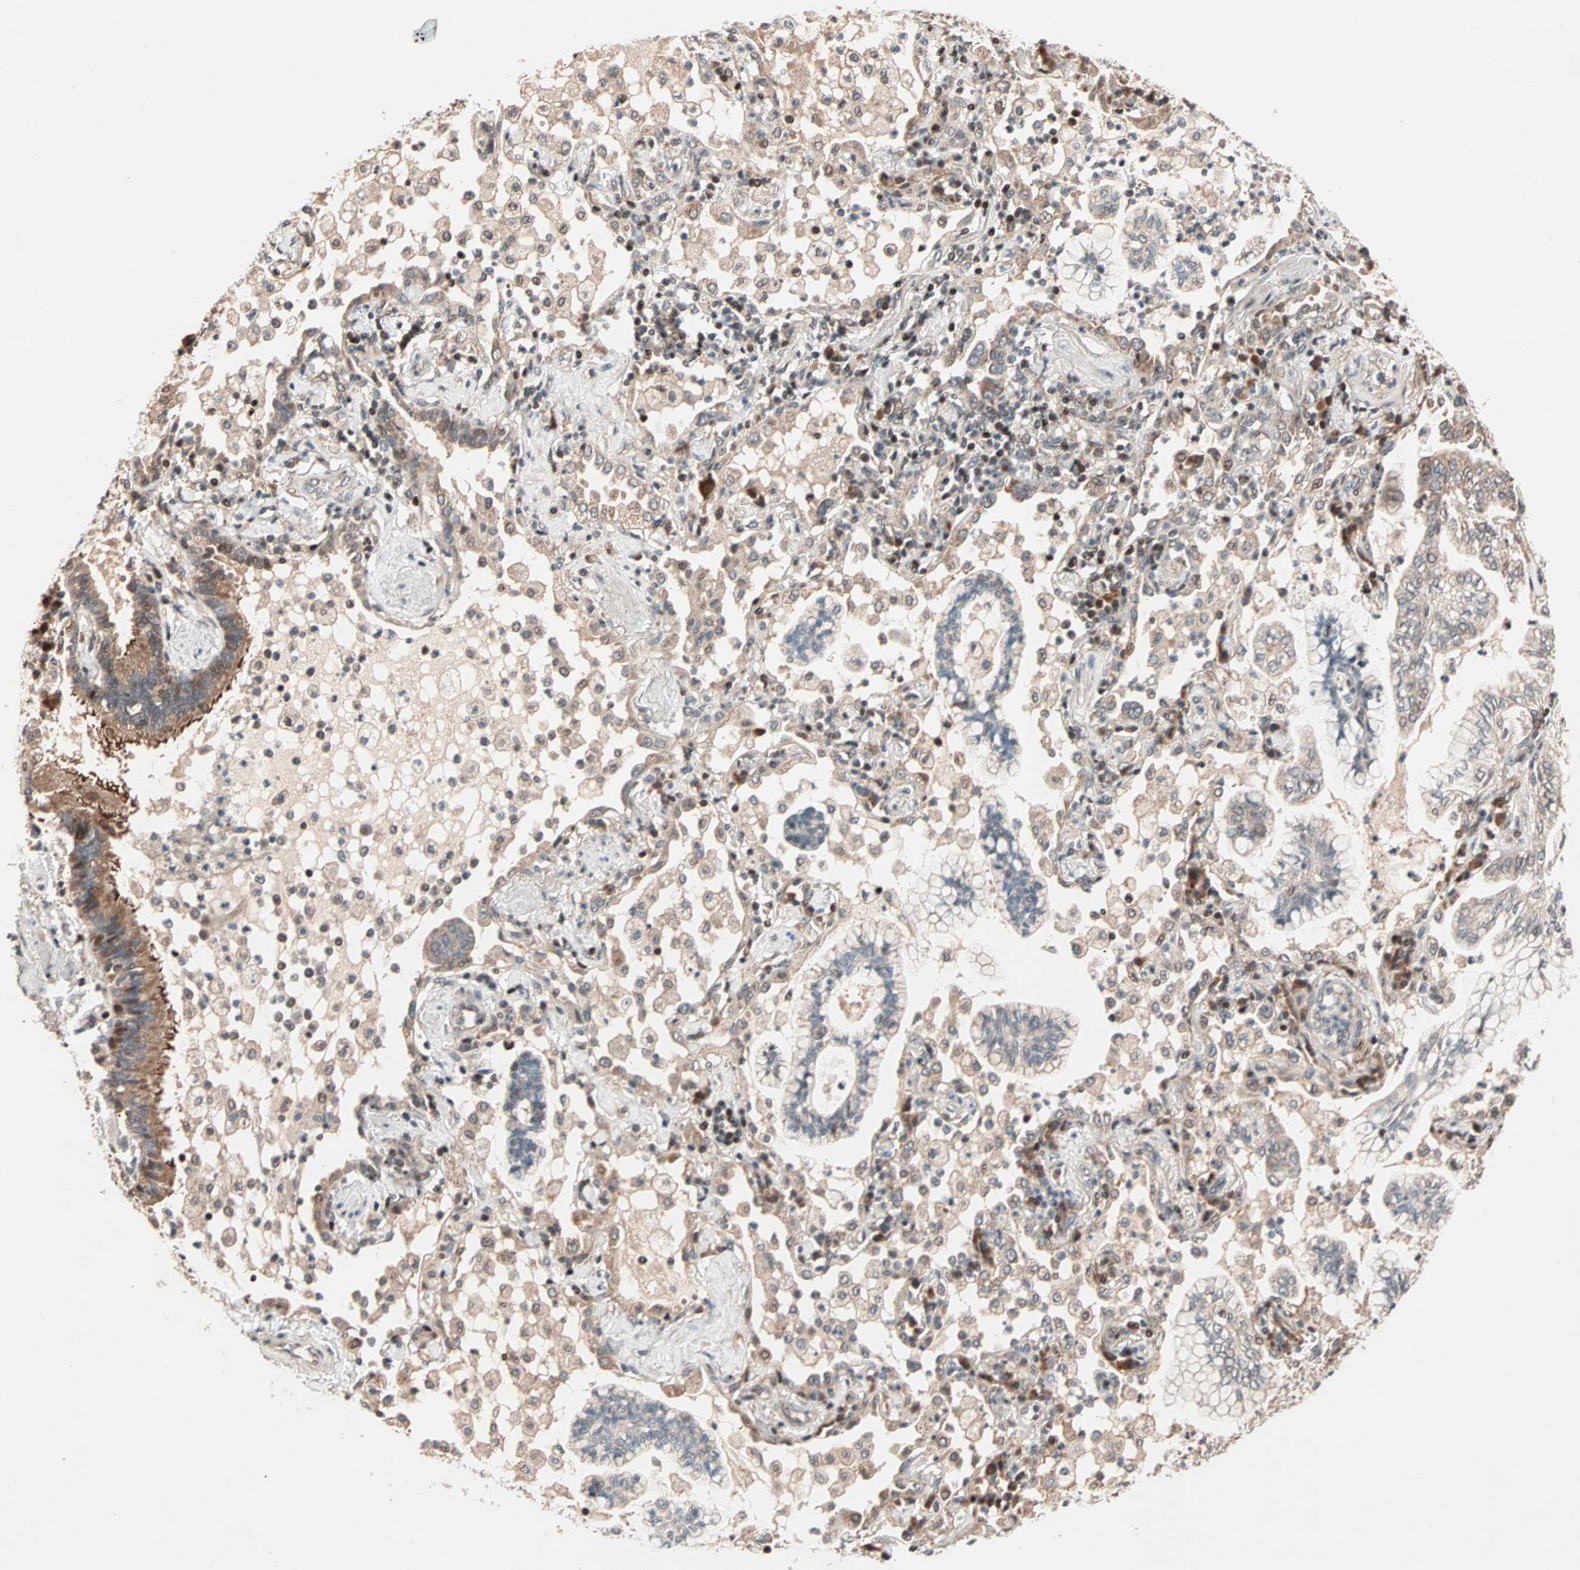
{"staining": {"intensity": "weak", "quantity": ">75%", "location": "cytoplasmic/membranous"}, "tissue": "lung cancer", "cell_type": "Tumor cells", "image_type": "cancer", "snomed": [{"axis": "morphology", "description": "Normal tissue, NOS"}, {"axis": "morphology", "description": "Adenocarcinoma, NOS"}, {"axis": "topography", "description": "Bronchus"}, {"axis": "topography", "description": "Lung"}], "caption": "Lung adenocarcinoma stained for a protein (brown) demonstrates weak cytoplasmic/membranous positive positivity in about >75% of tumor cells.", "gene": "HECW1", "patient": {"sex": "female", "age": 70}}